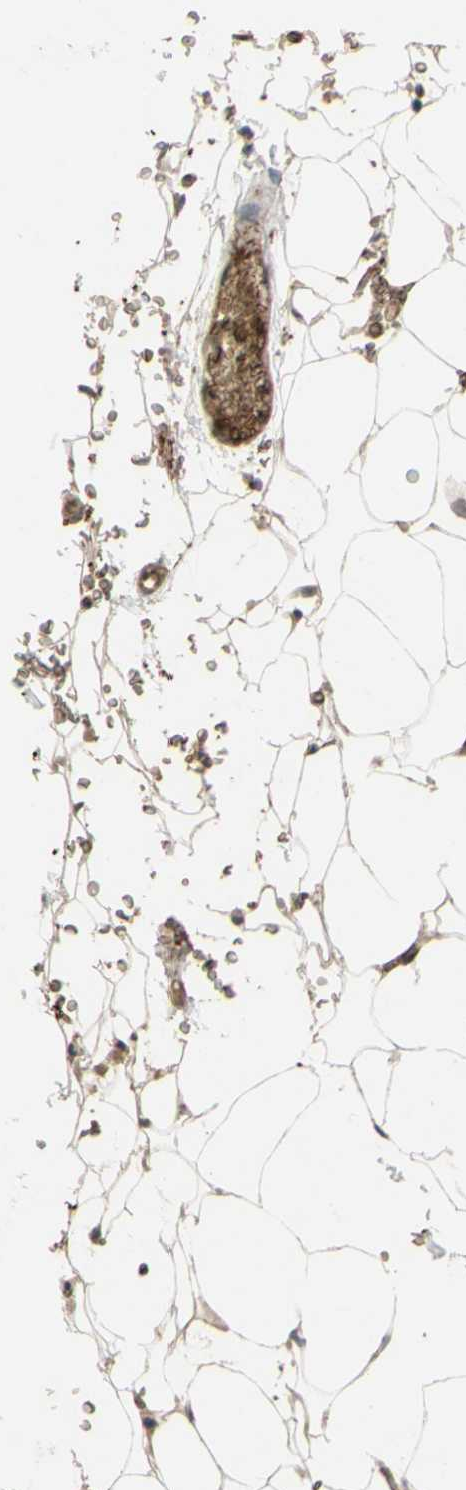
{"staining": {"intensity": "weak", "quantity": "25%-75%", "location": "cytoplasmic/membranous"}, "tissue": "adipose tissue", "cell_type": "Adipocytes", "image_type": "normal", "snomed": [{"axis": "morphology", "description": "Normal tissue, NOS"}, {"axis": "topography", "description": "Peripheral nerve tissue"}], "caption": "The micrograph exhibits a brown stain indicating the presence of a protein in the cytoplasmic/membranous of adipocytes in adipose tissue. (IHC, brightfield microscopy, high magnification).", "gene": "ALK", "patient": {"sex": "male", "age": 70}}